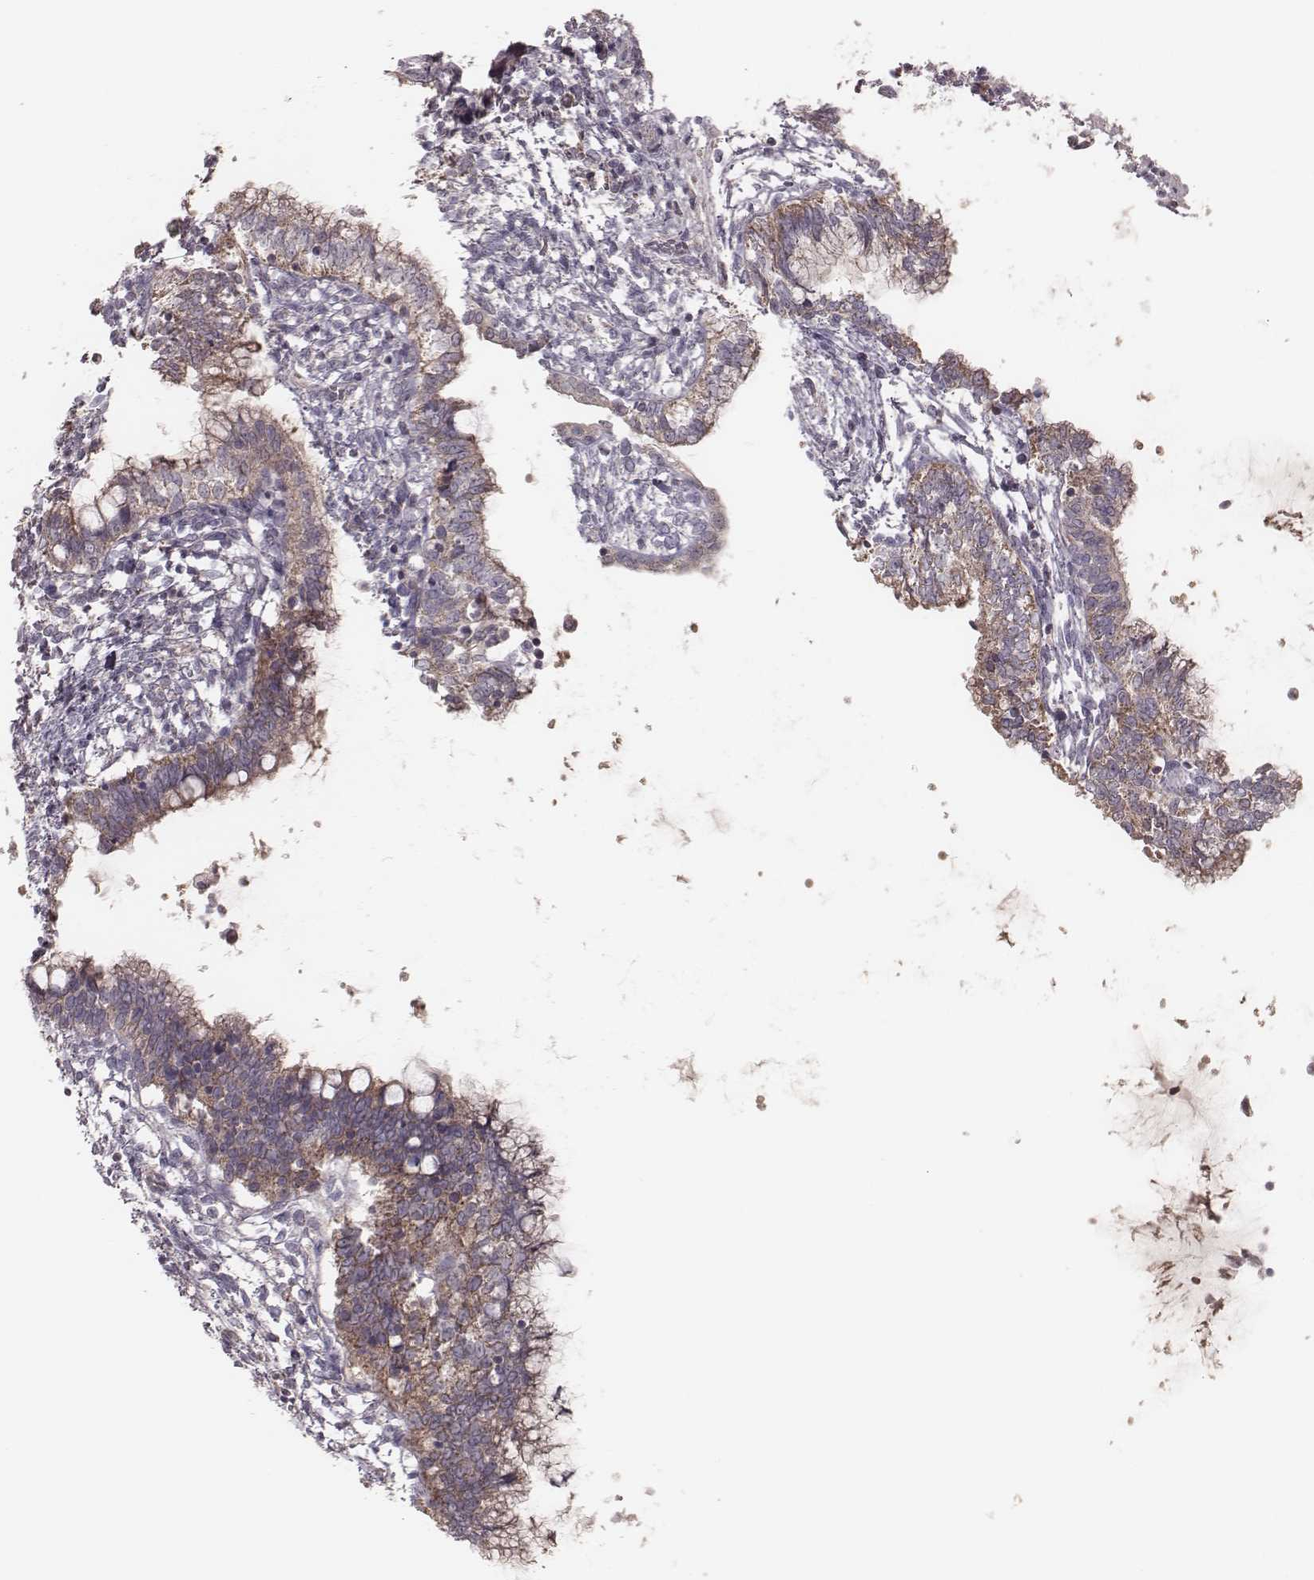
{"staining": {"intensity": "moderate", "quantity": "25%-75%", "location": "cytoplasmic/membranous"}, "tissue": "testis cancer", "cell_type": "Tumor cells", "image_type": "cancer", "snomed": [{"axis": "morphology", "description": "Carcinoma, Embryonal, NOS"}, {"axis": "topography", "description": "Testis"}], "caption": "This is a micrograph of immunohistochemistry (IHC) staining of testis cancer (embryonal carcinoma), which shows moderate staining in the cytoplasmic/membranous of tumor cells.", "gene": "MRPS27", "patient": {"sex": "male", "age": 37}}